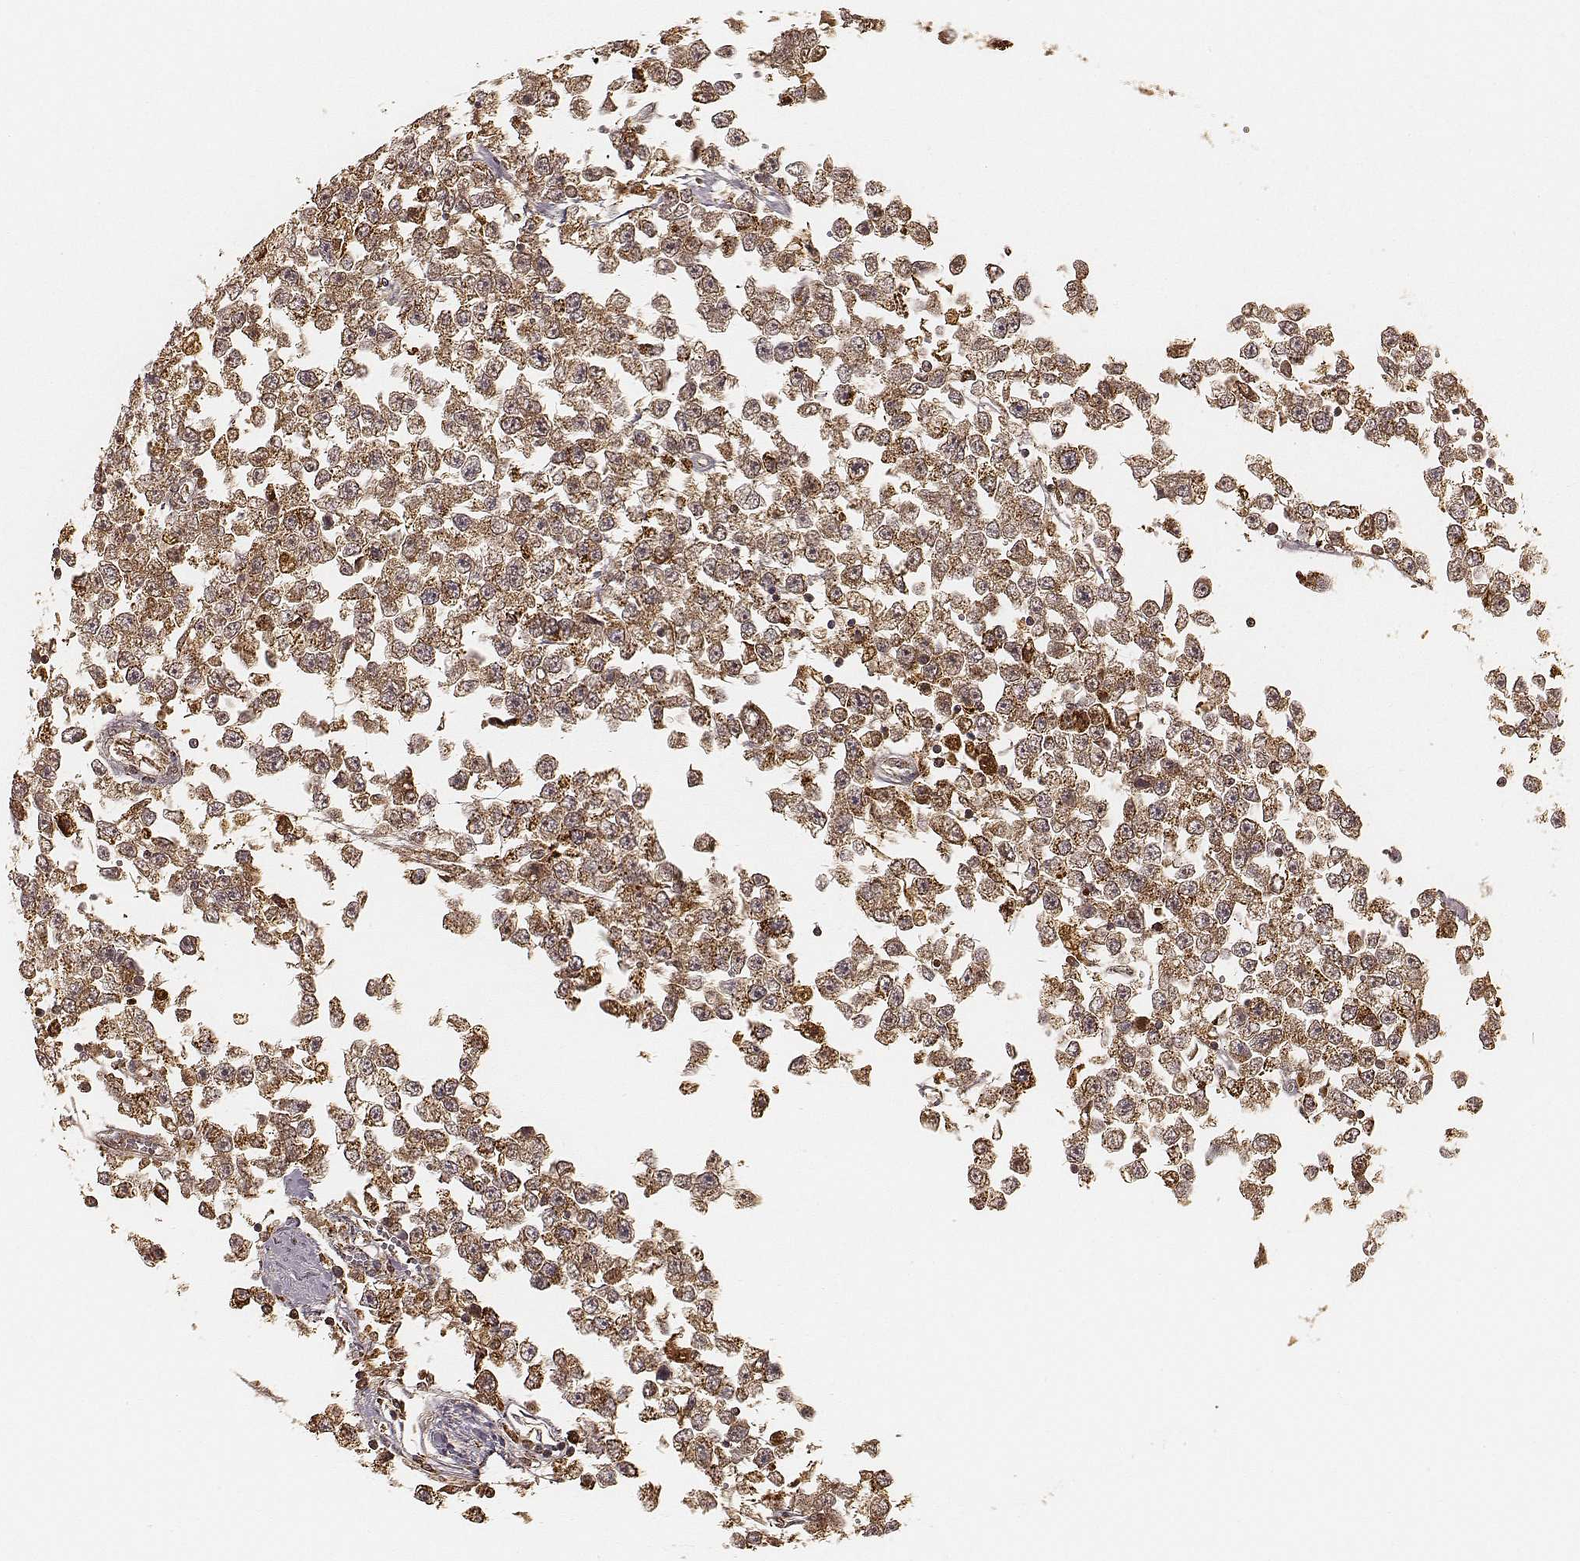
{"staining": {"intensity": "strong", "quantity": ">75%", "location": "cytoplasmic/membranous"}, "tissue": "testis cancer", "cell_type": "Tumor cells", "image_type": "cancer", "snomed": [{"axis": "morphology", "description": "Seminoma, NOS"}, {"axis": "topography", "description": "Testis"}], "caption": "Brown immunohistochemical staining in testis cancer (seminoma) exhibits strong cytoplasmic/membranous staining in approximately >75% of tumor cells.", "gene": "CS", "patient": {"sex": "male", "age": 34}}